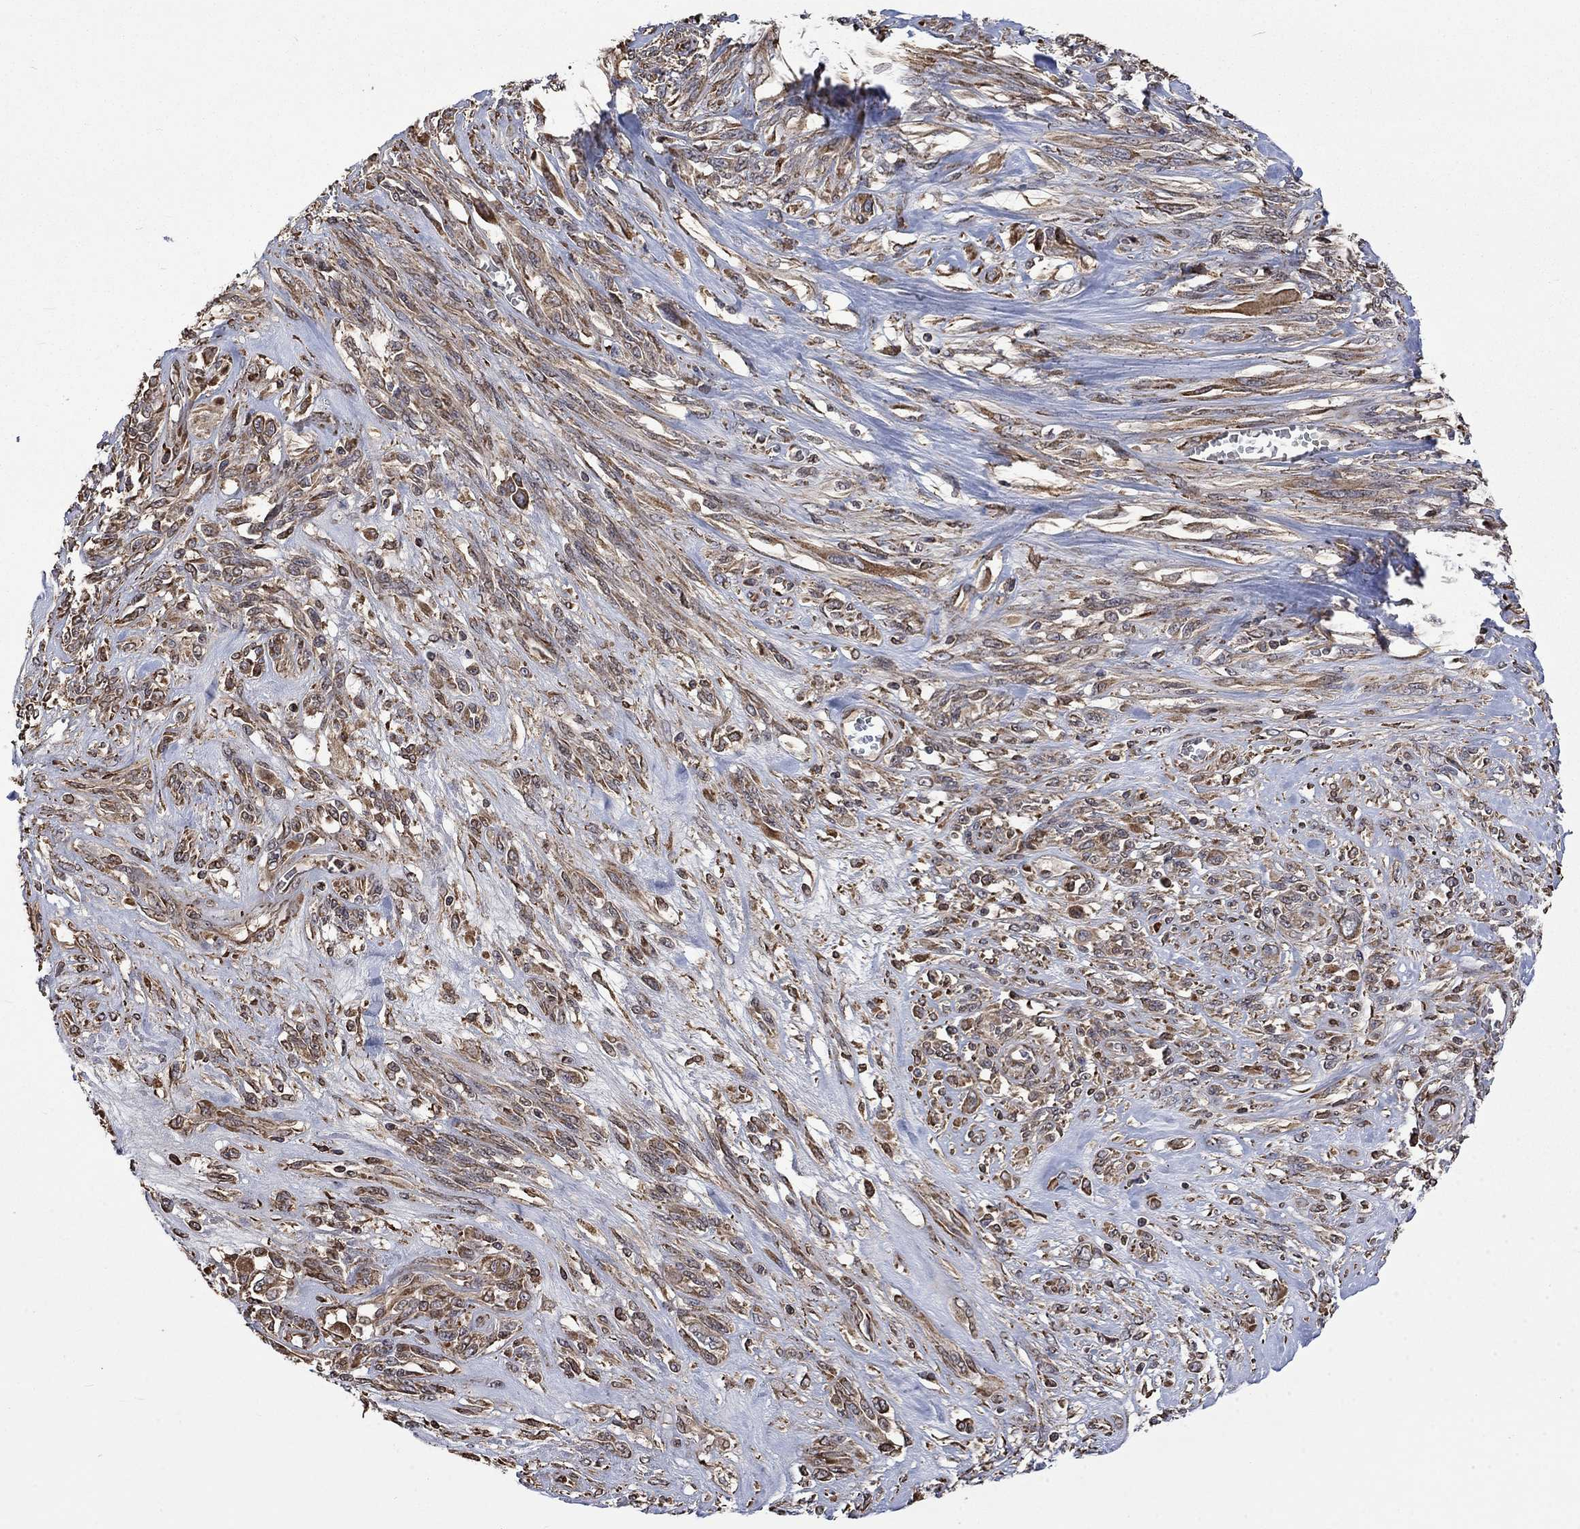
{"staining": {"intensity": "moderate", "quantity": "25%-75%", "location": "cytoplasmic/membranous"}, "tissue": "melanoma", "cell_type": "Tumor cells", "image_type": "cancer", "snomed": [{"axis": "morphology", "description": "Malignant melanoma, NOS"}, {"axis": "topography", "description": "Skin"}], "caption": "Malignant melanoma stained for a protein (brown) reveals moderate cytoplasmic/membranous positive expression in approximately 25%-75% of tumor cells.", "gene": "ESRRA", "patient": {"sex": "female", "age": 91}}